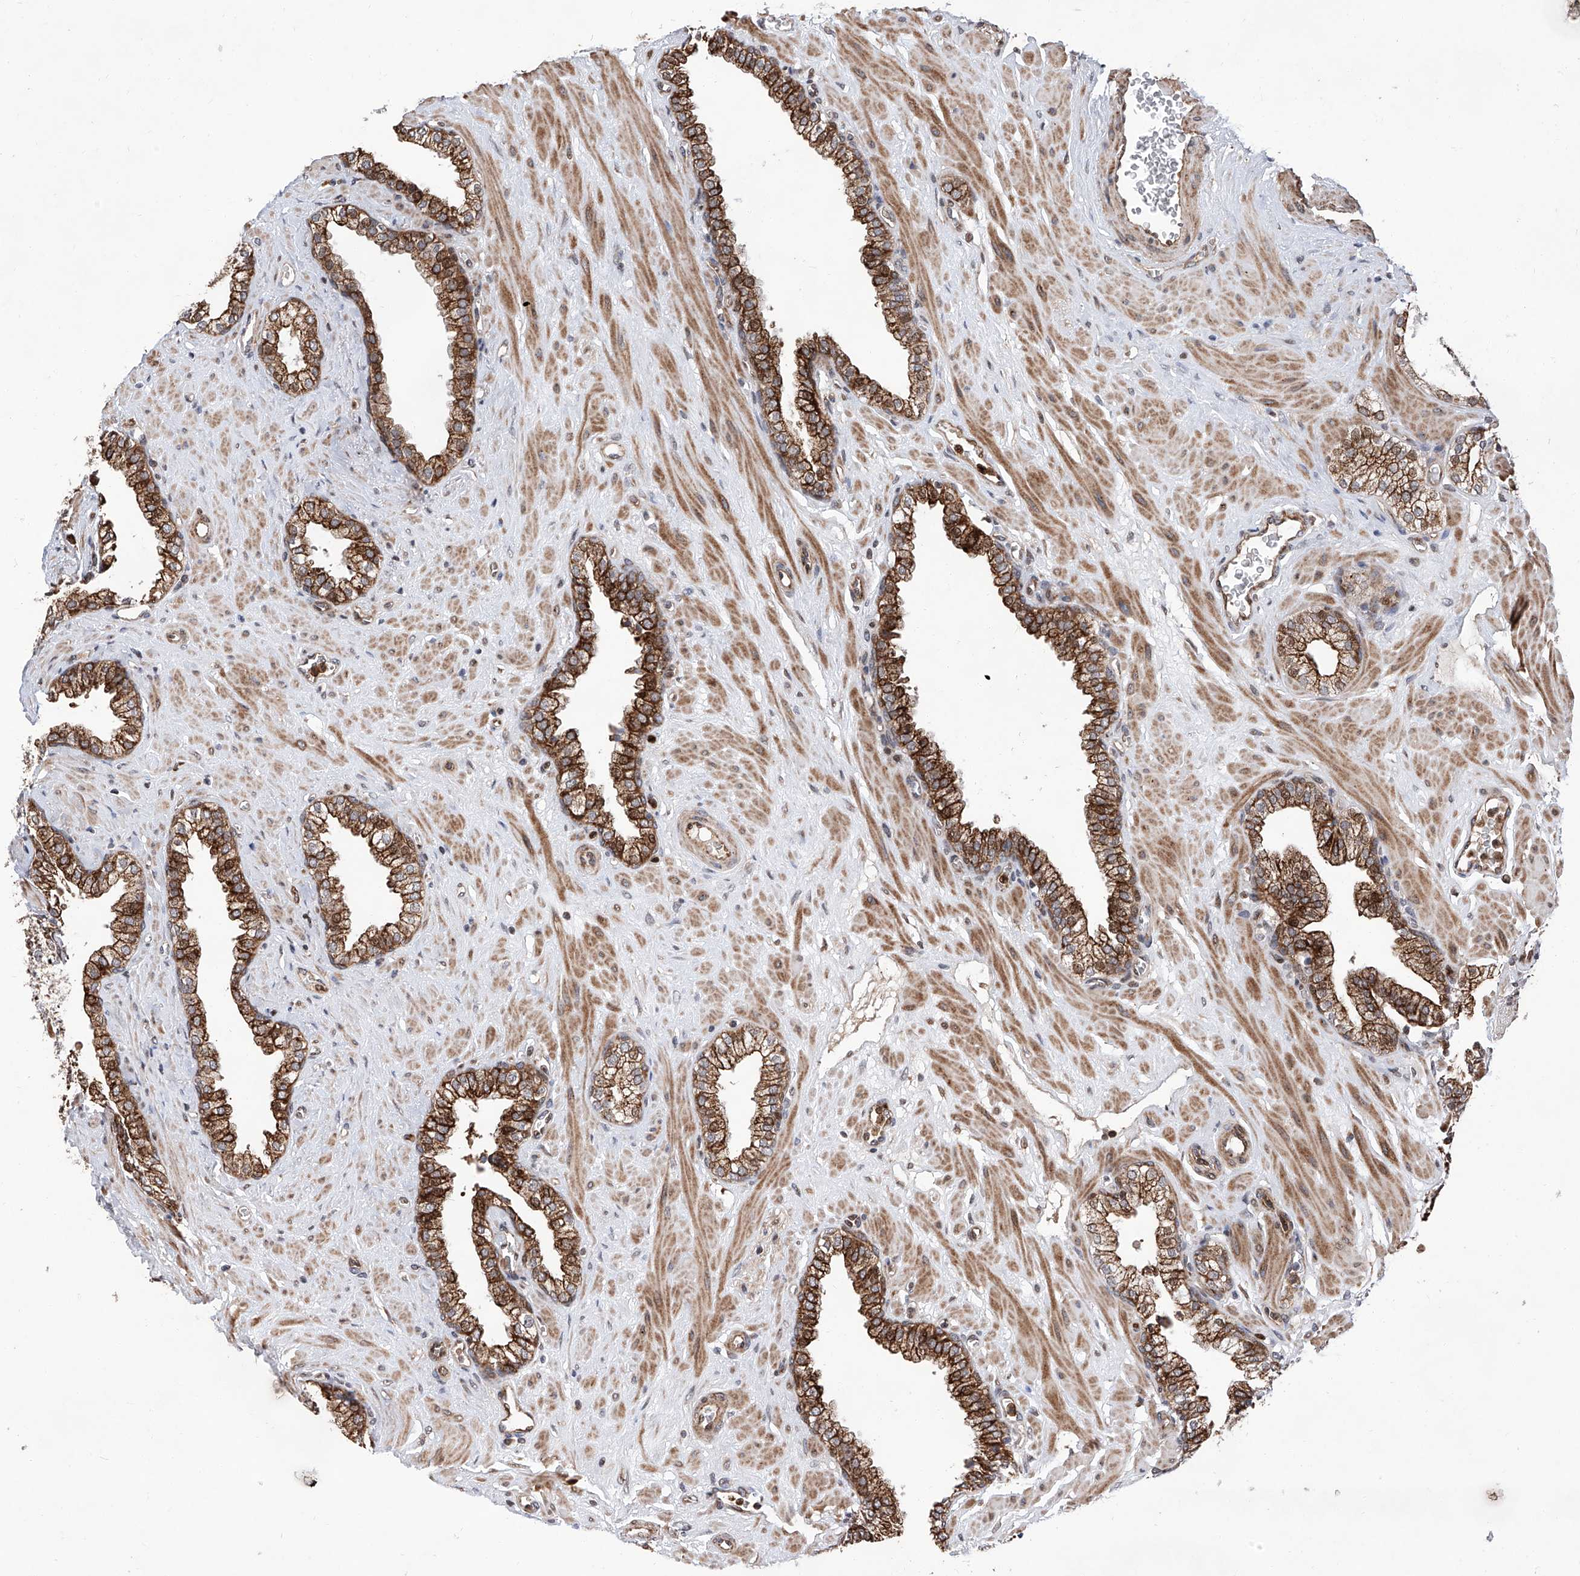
{"staining": {"intensity": "strong", "quantity": "25%-75%", "location": "cytoplasmic/membranous"}, "tissue": "prostate", "cell_type": "Glandular cells", "image_type": "normal", "snomed": [{"axis": "morphology", "description": "Normal tissue, NOS"}, {"axis": "morphology", "description": "Urothelial carcinoma, Low grade"}, {"axis": "topography", "description": "Urinary bladder"}, {"axis": "topography", "description": "Prostate"}], "caption": "Strong cytoplasmic/membranous positivity is seen in approximately 25%-75% of glandular cells in normal prostate.", "gene": "FARP2", "patient": {"sex": "male", "age": 60}}